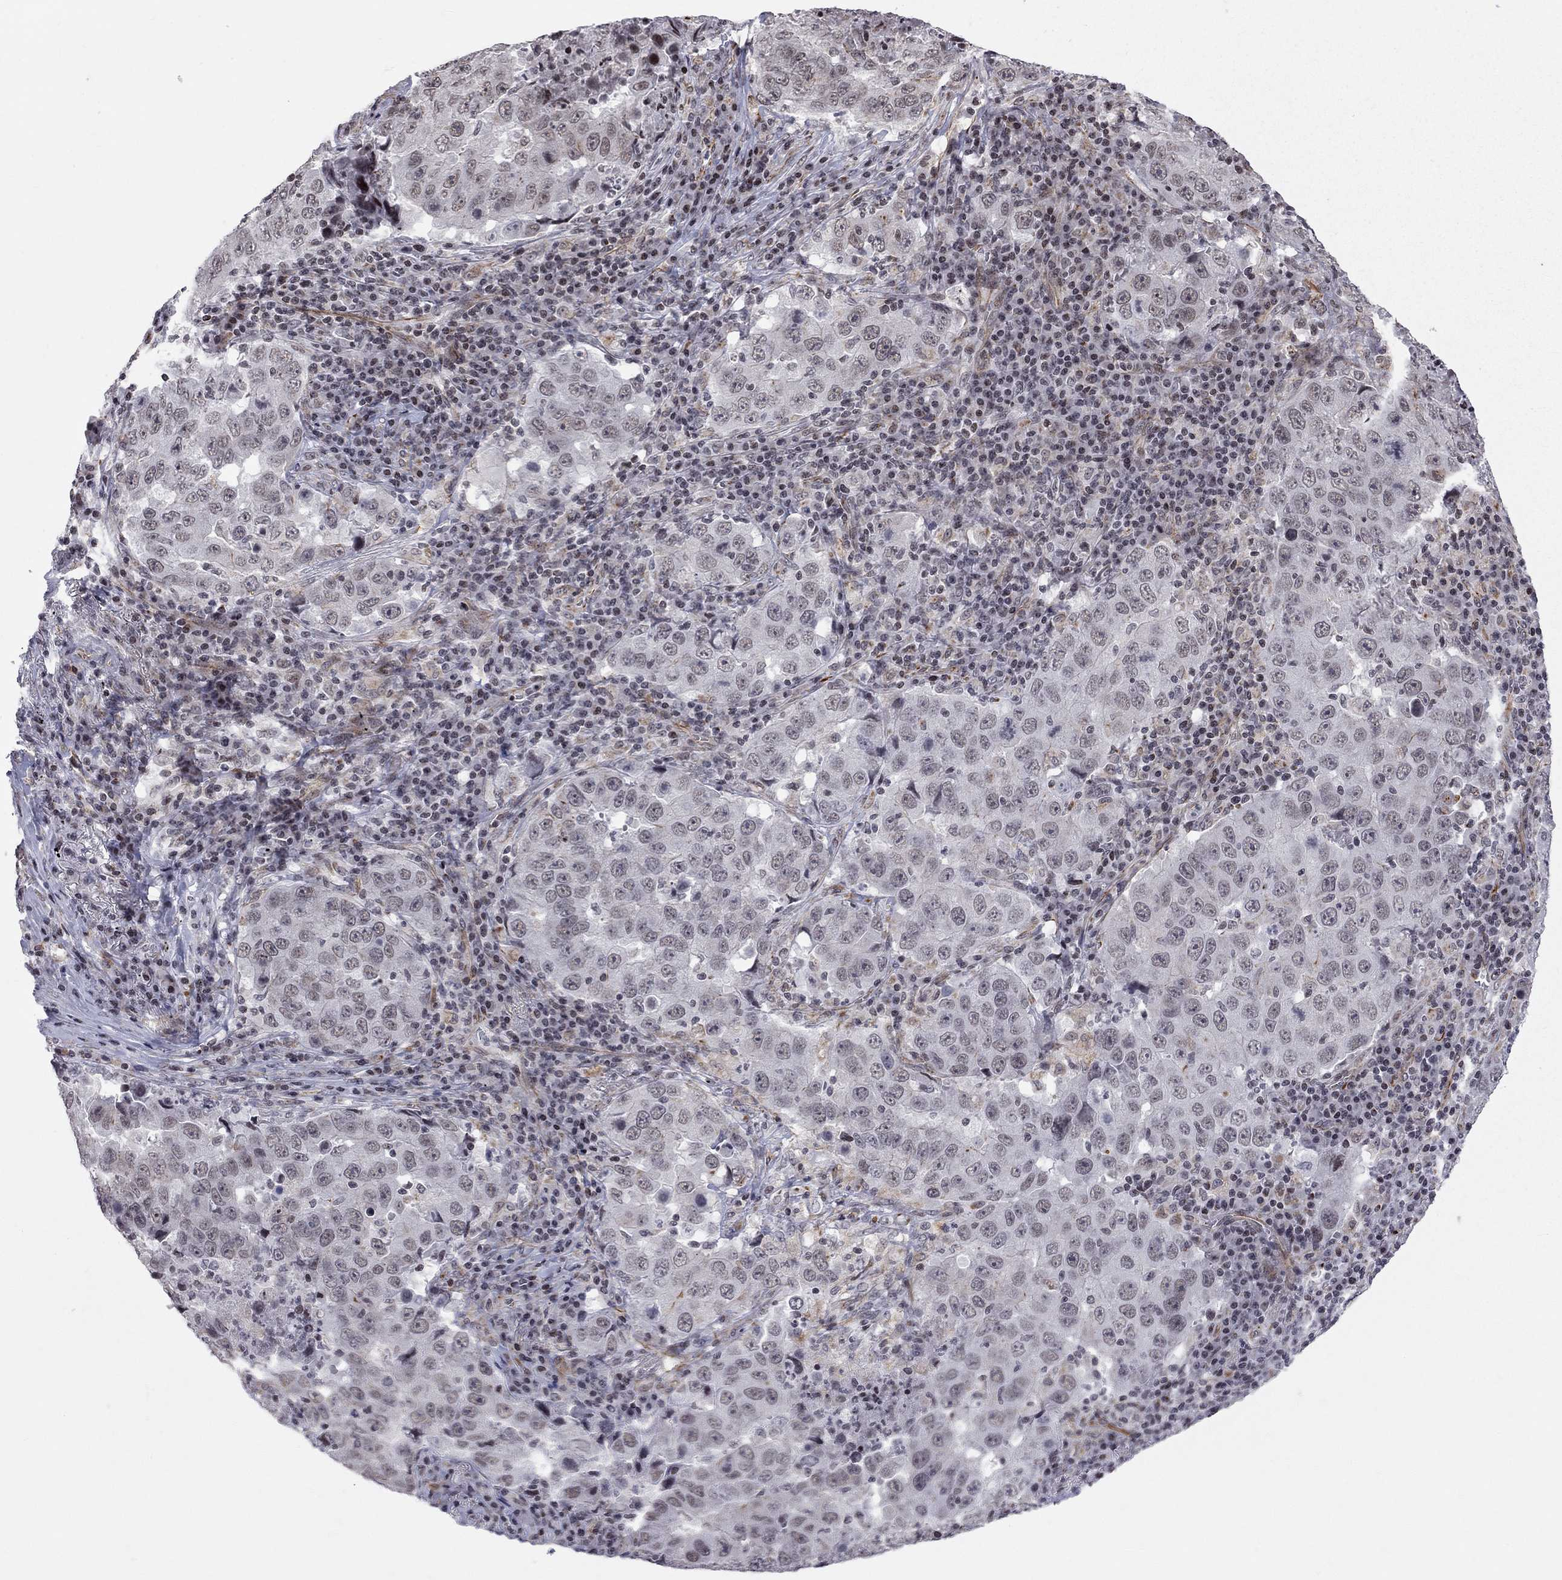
{"staining": {"intensity": "negative", "quantity": "none", "location": "none"}, "tissue": "lung cancer", "cell_type": "Tumor cells", "image_type": "cancer", "snomed": [{"axis": "morphology", "description": "Adenocarcinoma, NOS"}, {"axis": "topography", "description": "Lung"}], "caption": "Lung adenocarcinoma stained for a protein using immunohistochemistry demonstrates no staining tumor cells.", "gene": "MTNR1B", "patient": {"sex": "male", "age": 73}}